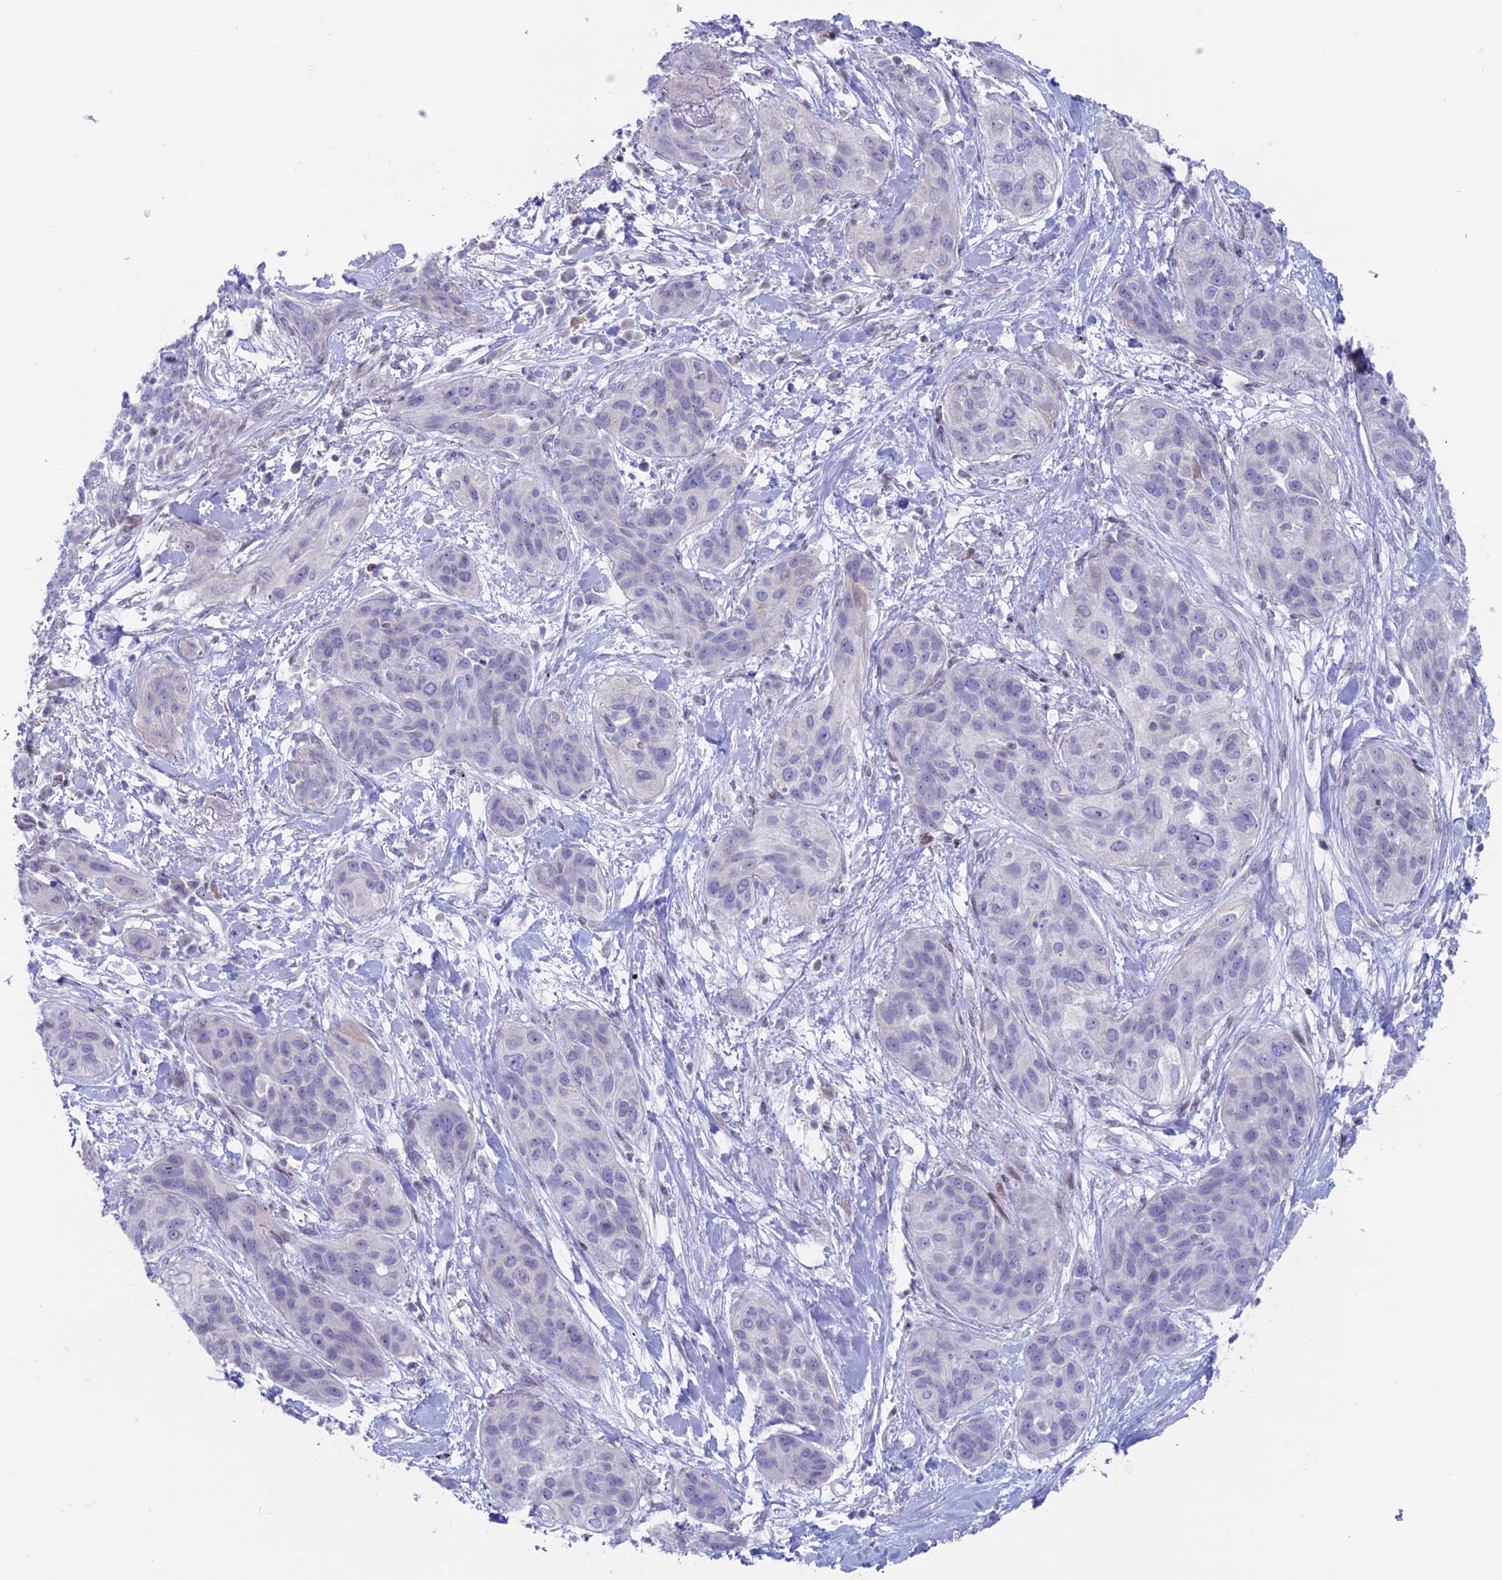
{"staining": {"intensity": "negative", "quantity": "none", "location": "none"}, "tissue": "lung cancer", "cell_type": "Tumor cells", "image_type": "cancer", "snomed": [{"axis": "morphology", "description": "Squamous cell carcinoma, NOS"}, {"axis": "topography", "description": "Lung"}], "caption": "An immunohistochemistry micrograph of lung cancer is shown. There is no staining in tumor cells of lung cancer. Brightfield microscopy of IHC stained with DAB (brown) and hematoxylin (blue), captured at high magnification.", "gene": "CERS6", "patient": {"sex": "female", "age": 70}}